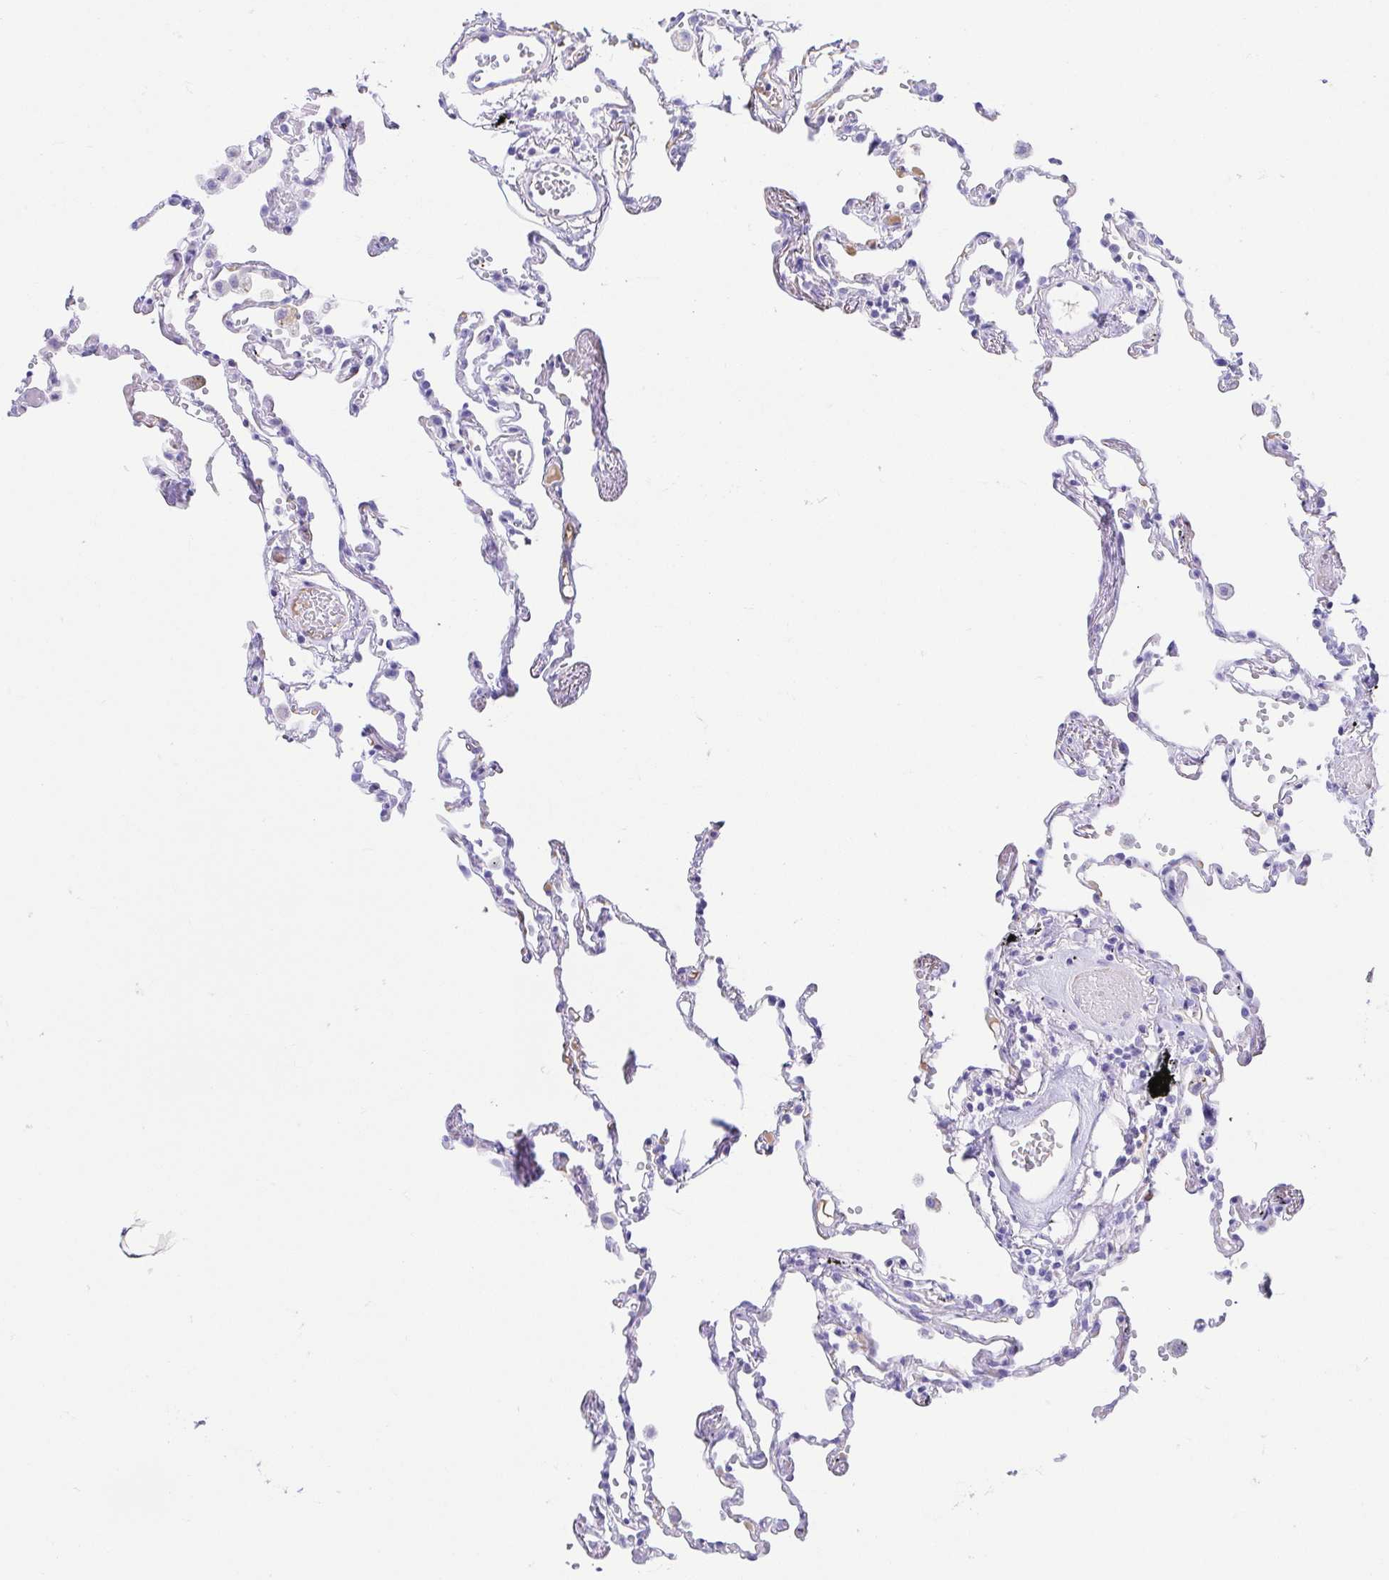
{"staining": {"intensity": "negative", "quantity": "none", "location": "none"}, "tissue": "lung", "cell_type": "Alveolar cells", "image_type": "normal", "snomed": [{"axis": "morphology", "description": "Normal tissue, NOS"}, {"axis": "topography", "description": "Lung"}], "caption": "Immunohistochemical staining of unremarkable human lung exhibits no significant expression in alveolar cells. (DAB immunohistochemistry (IHC), high magnification).", "gene": "GKN1", "patient": {"sex": "female", "age": 67}}